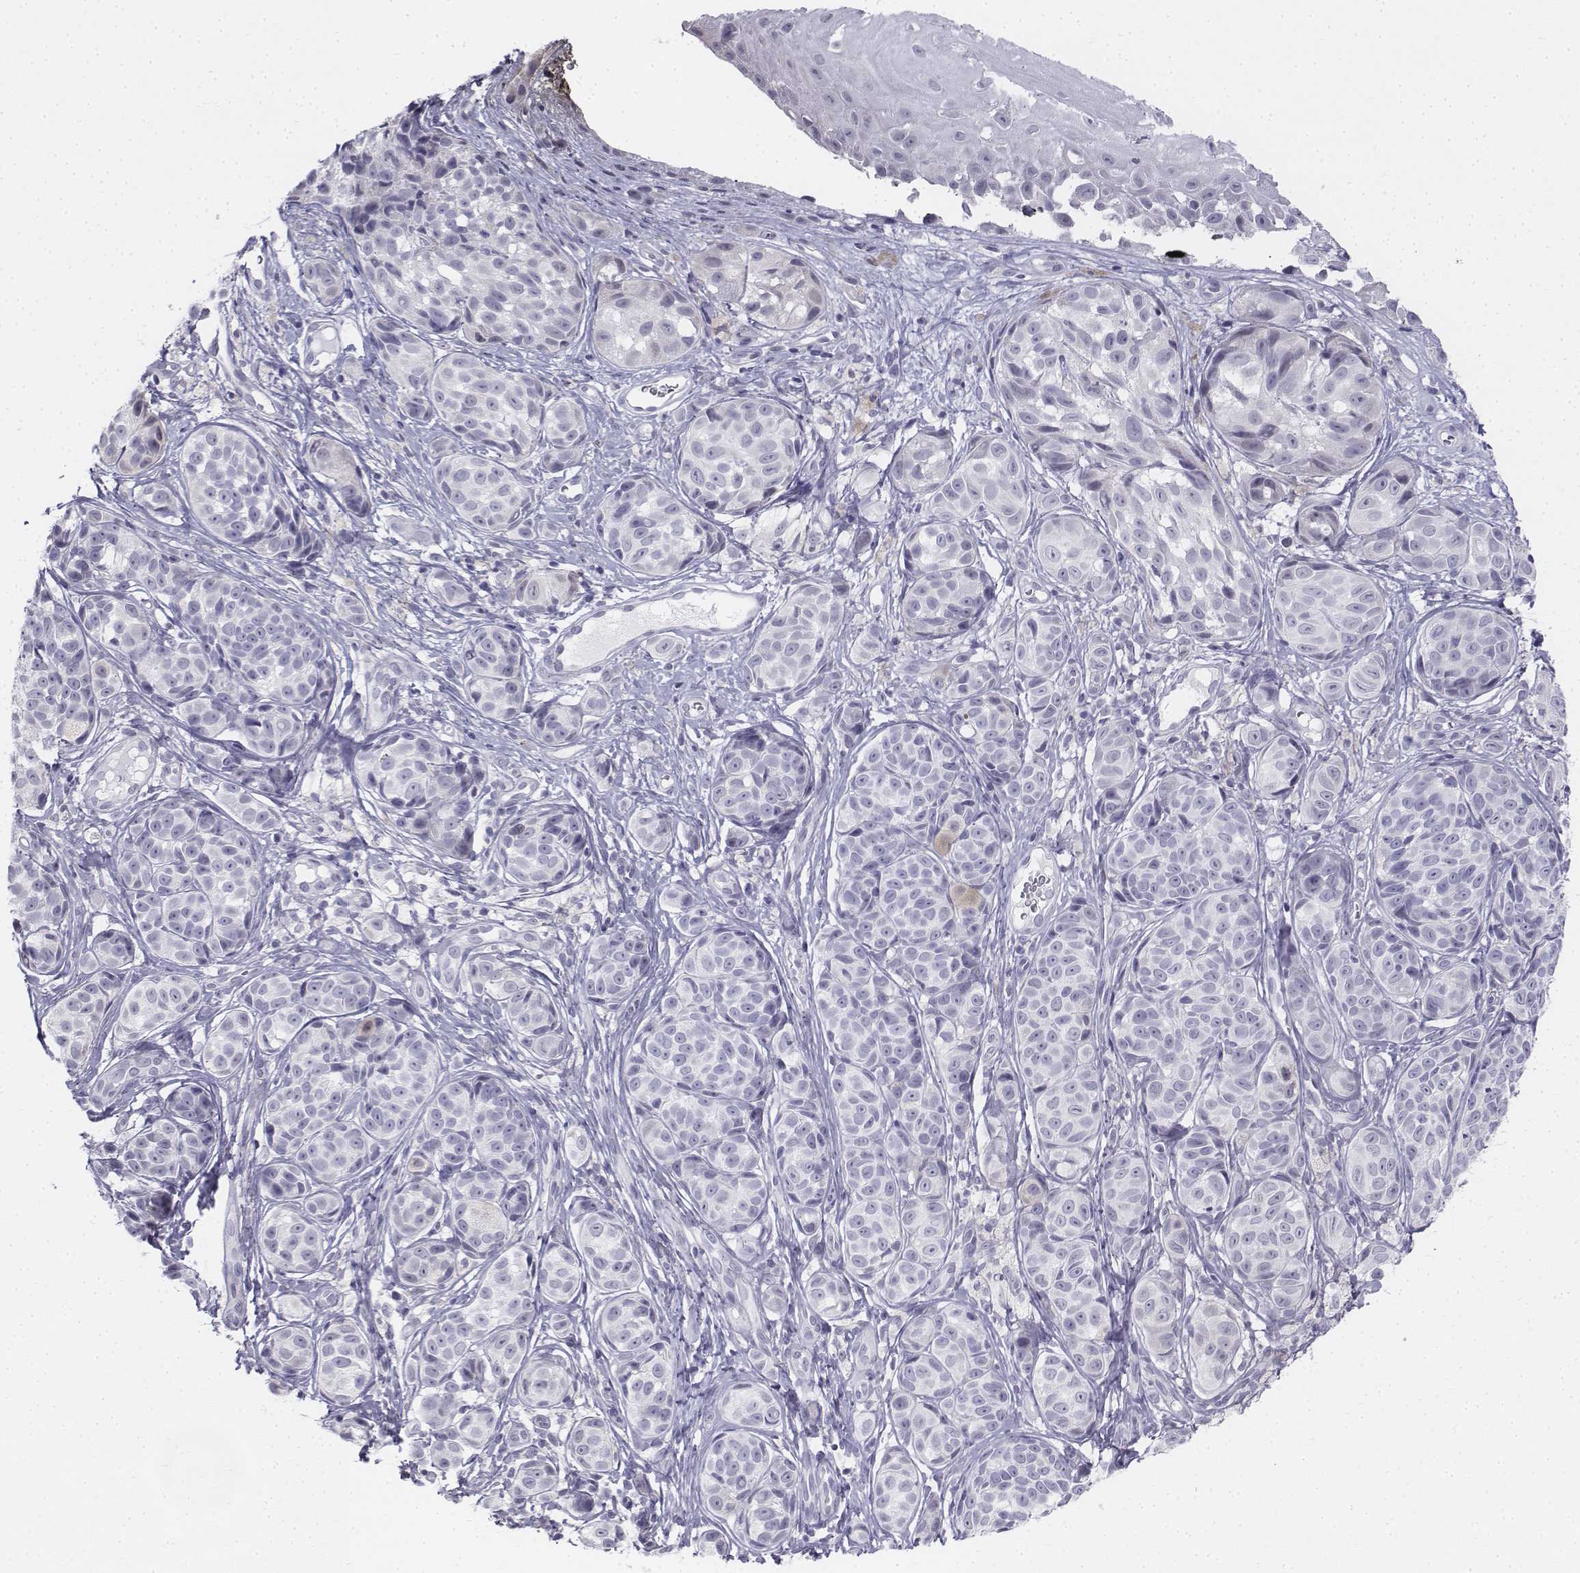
{"staining": {"intensity": "negative", "quantity": "none", "location": "none"}, "tissue": "melanoma", "cell_type": "Tumor cells", "image_type": "cancer", "snomed": [{"axis": "morphology", "description": "Malignant melanoma, NOS"}, {"axis": "topography", "description": "Skin"}], "caption": "A high-resolution histopathology image shows immunohistochemistry (IHC) staining of malignant melanoma, which shows no significant staining in tumor cells.", "gene": "PENK", "patient": {"sex": "male", "age": 48}}